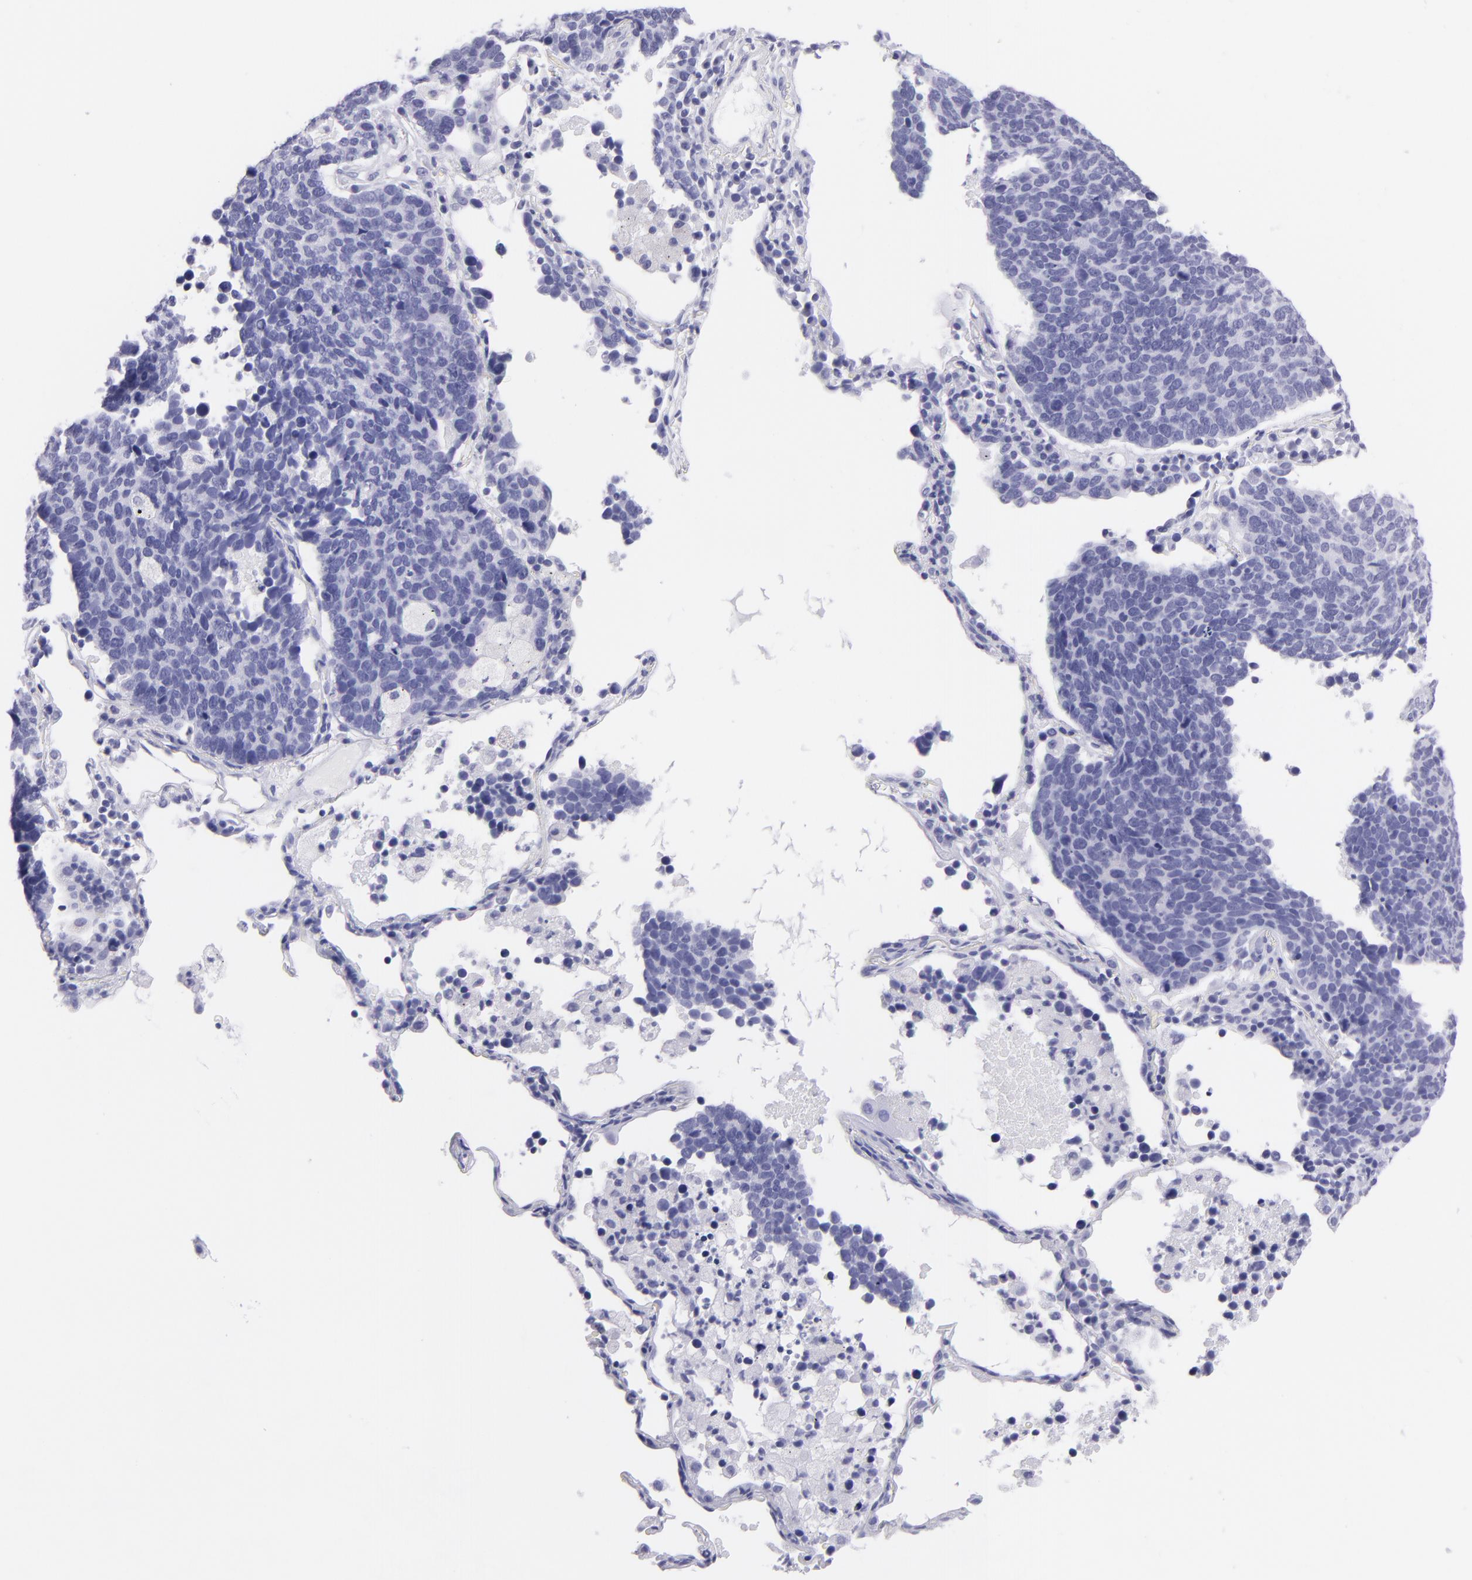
{"staining": {"intensity": "negative", "quantity": "none", "location": "none"}, "tissue": "lung cancer", "cell_type": "Tumor cells", "image_type": "cancer", "snomed": [{"axis": "morphology", "description": "Neoplasm, malignant, NOS"}, {"axis": "topography", "description": "Lung"}], "caption": "A histopathology image of lung cancer (malignant neoplasm) stained for a protein reveals no brown staining in tumor cells. Nuclei are stained in blue.", "gene": "CNP", "patient": {"sex": "female", "age": 75}}